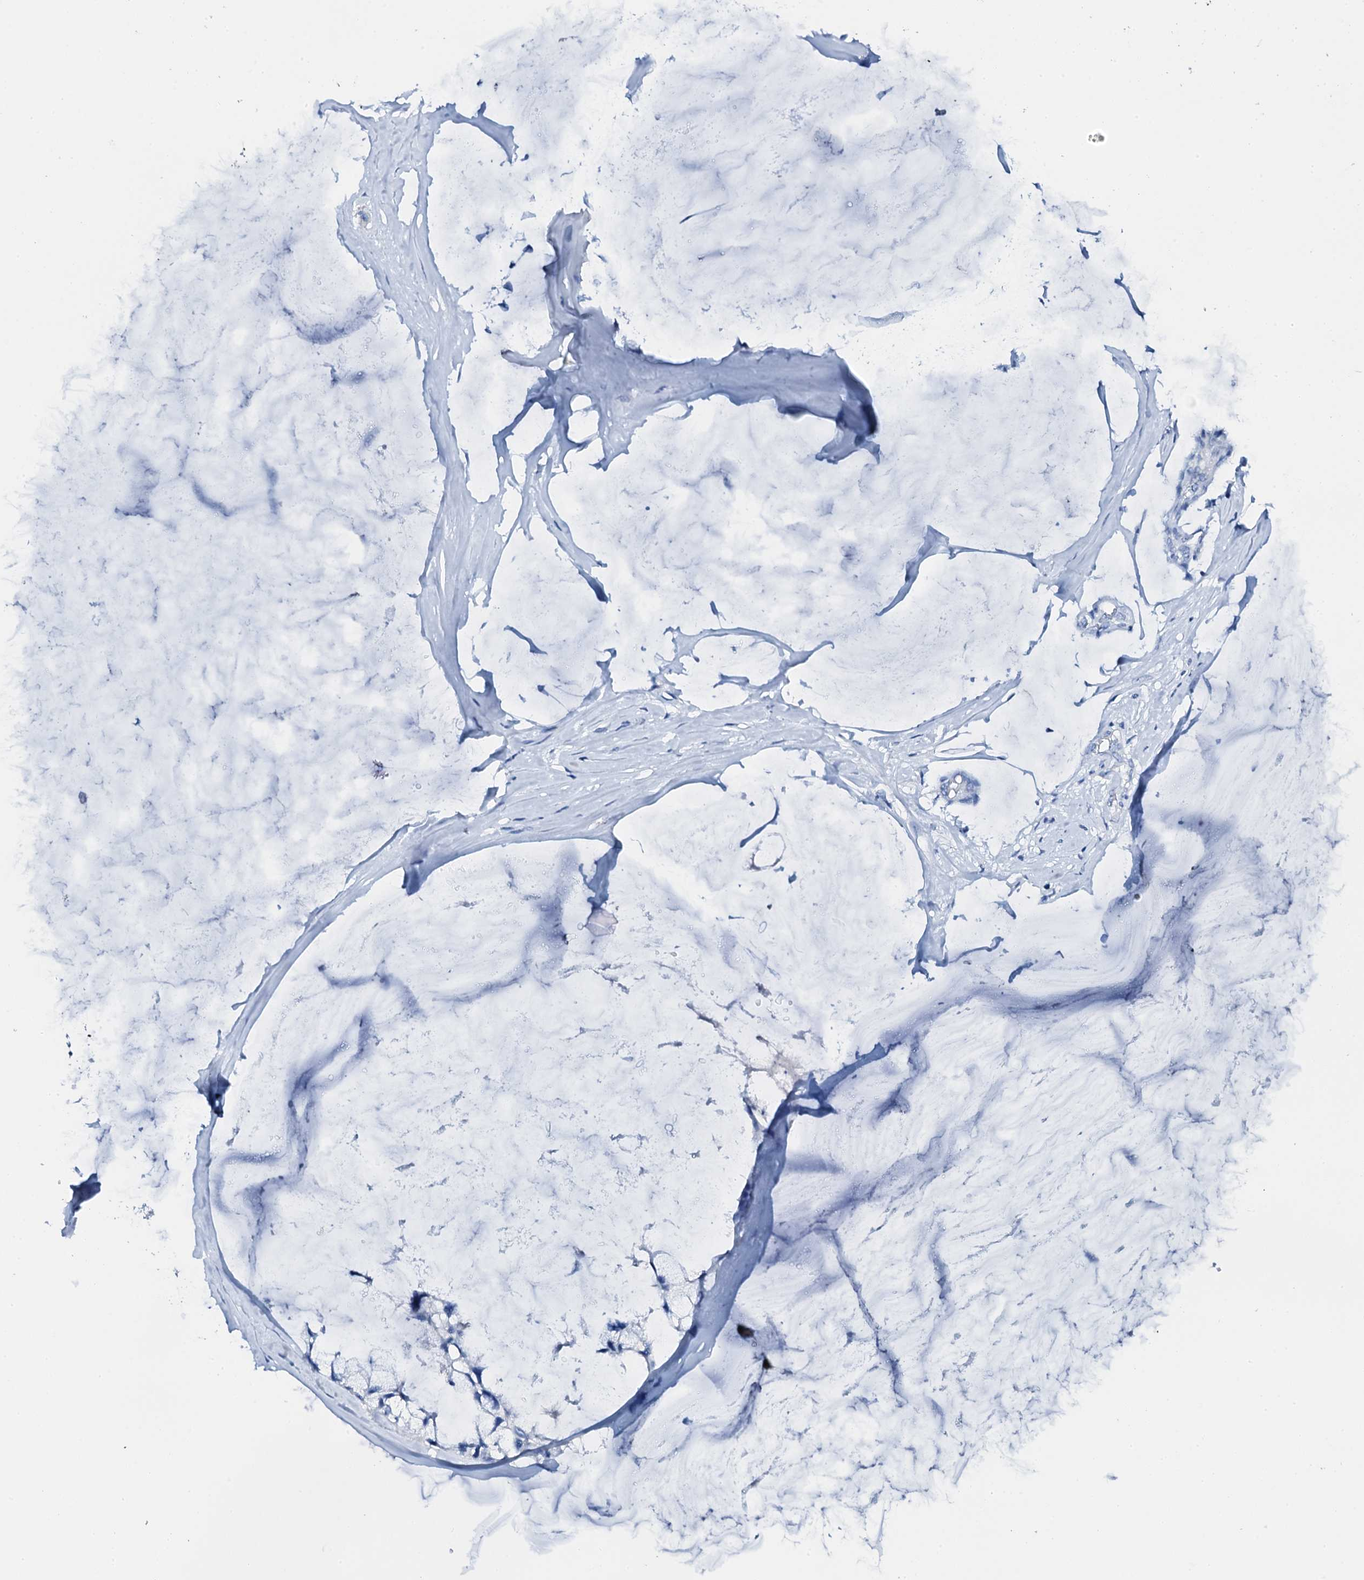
{"staining": {"intensity": "negative", "quantity": "none", "location": "none"}, "tissue": "ovarian cancer", "cell_type": "Tumor cells", "image_type": "cancer", "snomed": [{"axis": "morphology", "description": "Cystadenocarcinoma, mucinous, NOS"}, {"axis": "topography", "description": "Ovary"}], "caption": "Immunohistochemistry (IHC) photomicrograph of ovarian cancer stained for a protein (brown), which reveals no staining in tumor cells.", "gene": "PTH", "patient": {"sex": "female", "age": 39}}